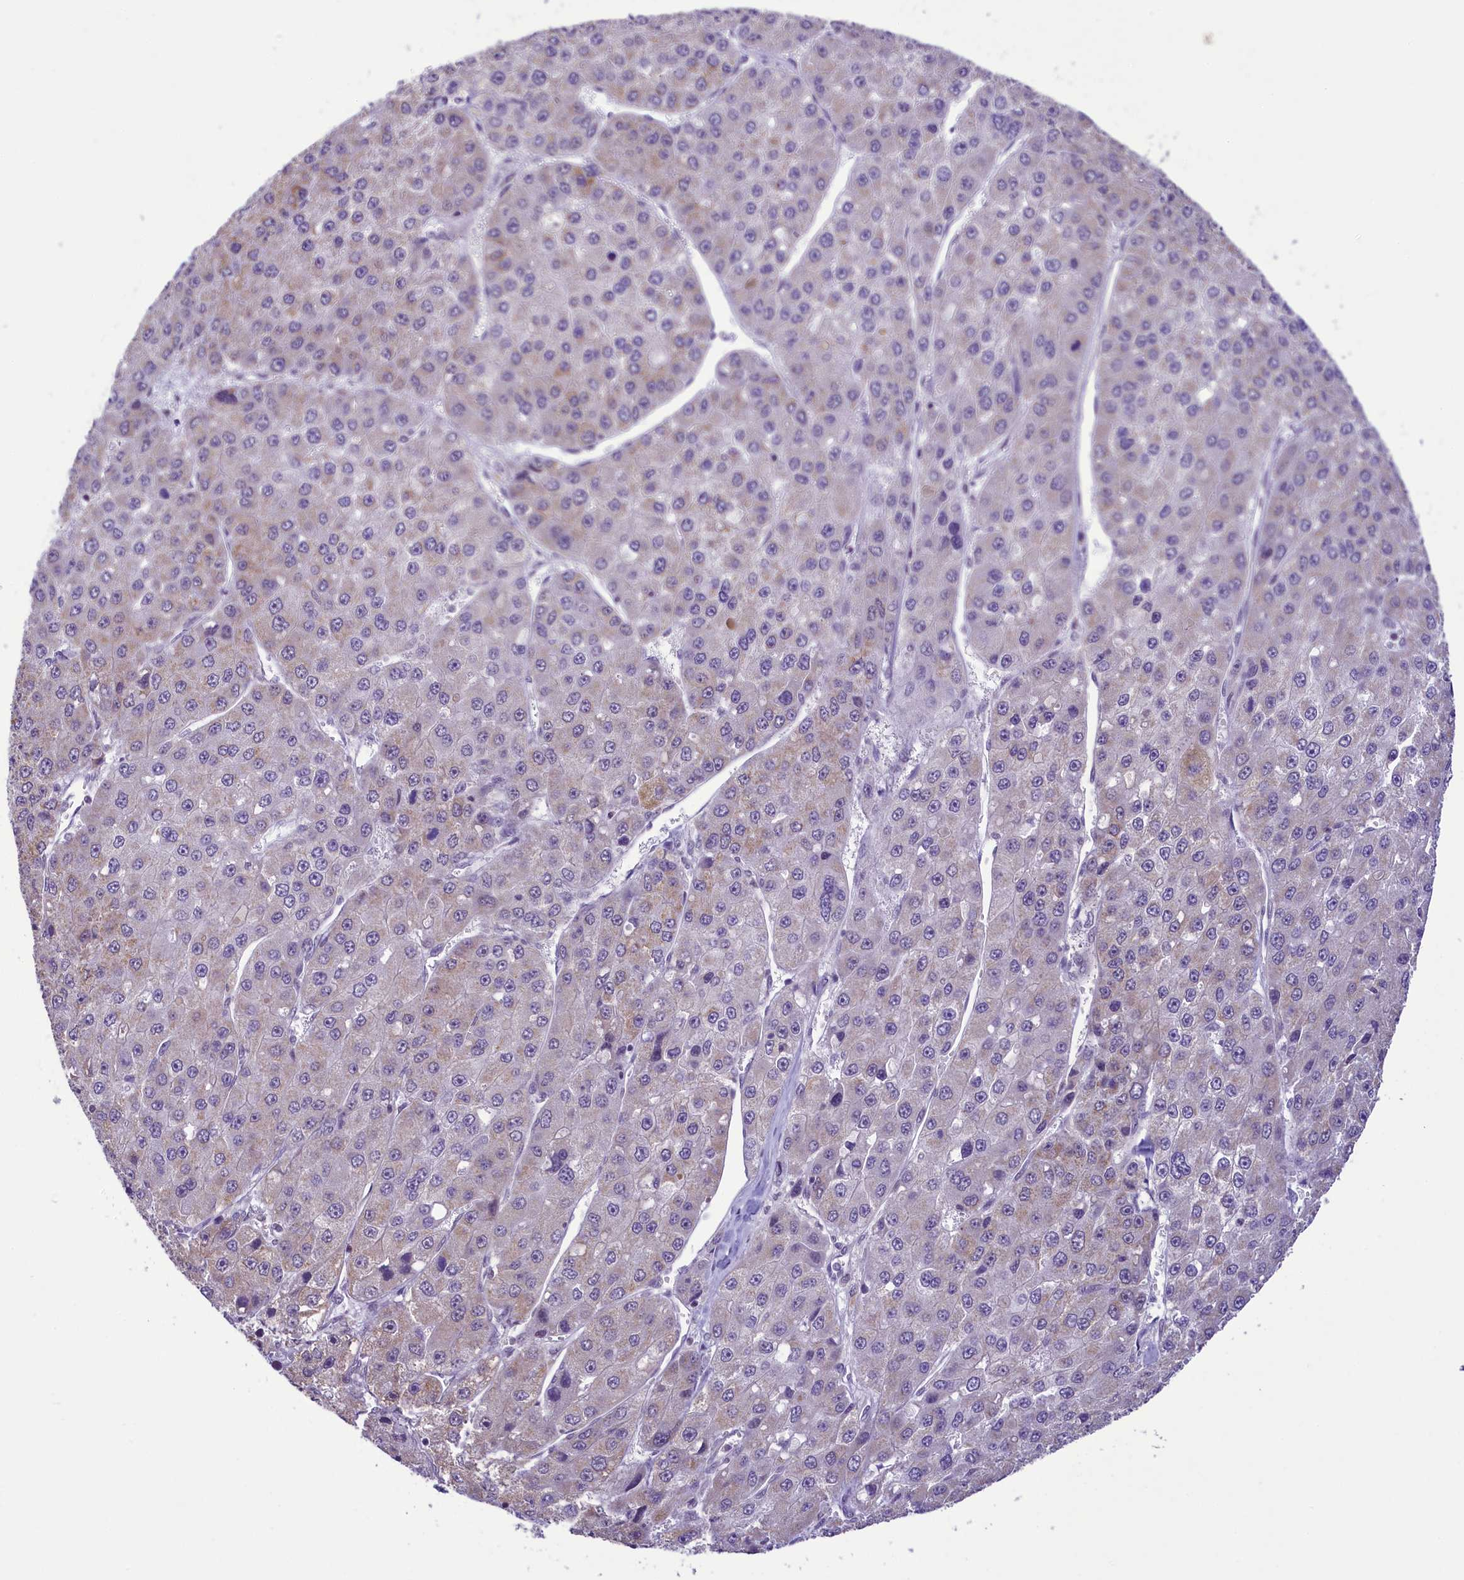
{"staining": {"intensity": "weak", "quantity": "<25%", "location": "cytoplasmic/membranous"}, "tissue": "liver cancer", "cell_type": "Tumor cells", "image_type": "cancer", "snomed": [{"axis": "morphology", "description": "Carcinoma, Hepatocellular, NOS"}, {"axis": "topography", "description": "Liver"}], "caption": "Hepatocellular carcinoma (liver) was stained to show a protein in brown. There is no significant positivity in tumor cells.", "gene": "PAF1", "patient": {"sex": "female", "age": 73}}